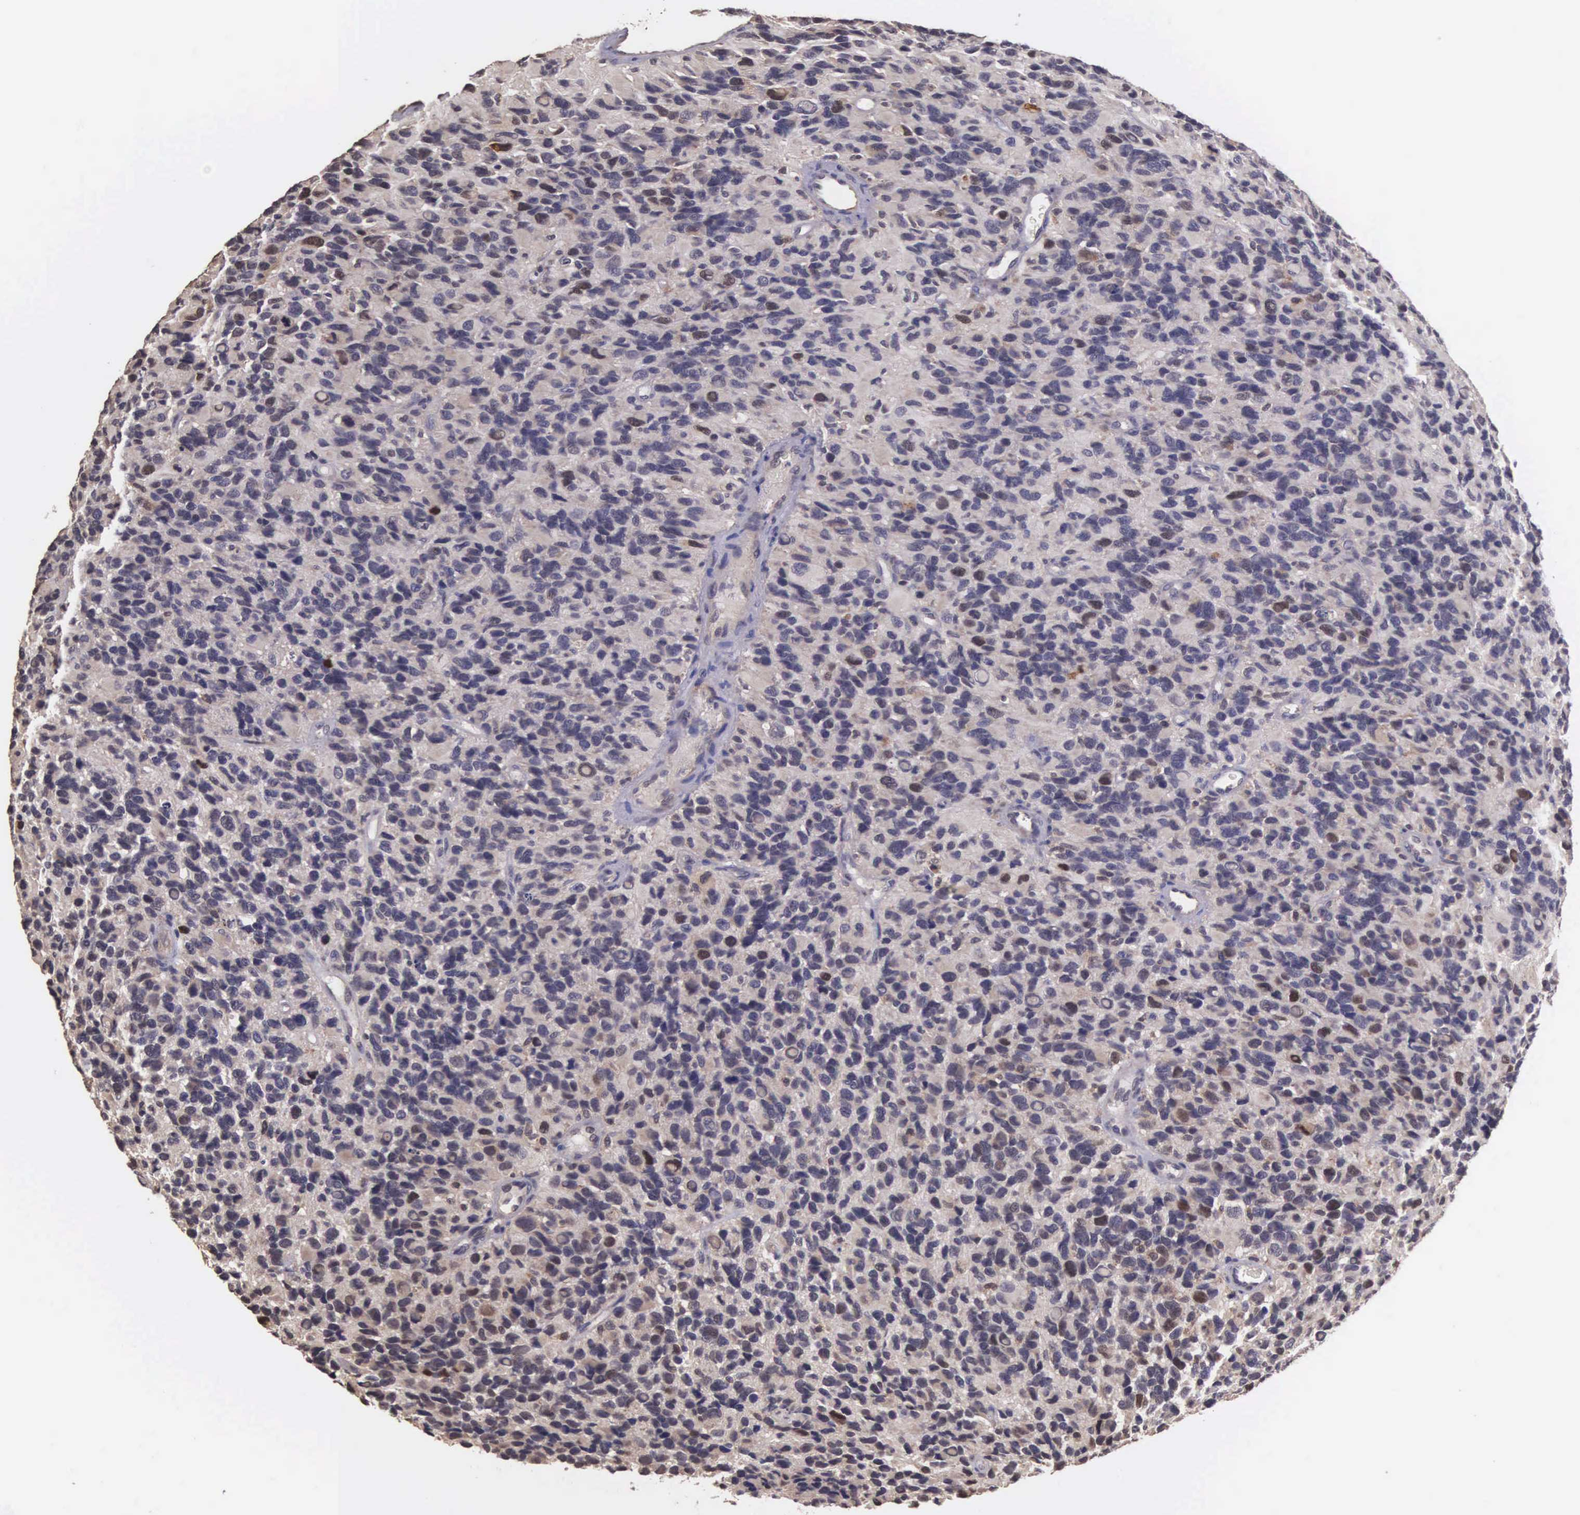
{"staining": {"intensity": "weak", "quantity": "25%-75%", "location": "cytoplasmic/membranous,nuclear"}, "tissue": "glioma", "cell_type": "Tumor cells", "image_type": "cancer", "snomed": [{"axis": "morphology", "description": "Glioma, malignant, High grade"}, {"axis": "topography", "description": "Brain"}], "caption": "Immunohistochemistry (DAB (3,3'-diaminobenzidine)) staining of human glioma demonstrates weak cytoplasmic/membranous and nuclear protein expression in about 25%-75% of tumor cells.", "gene": "CDC45", "patient": {"sex": "male", "age": 77}}